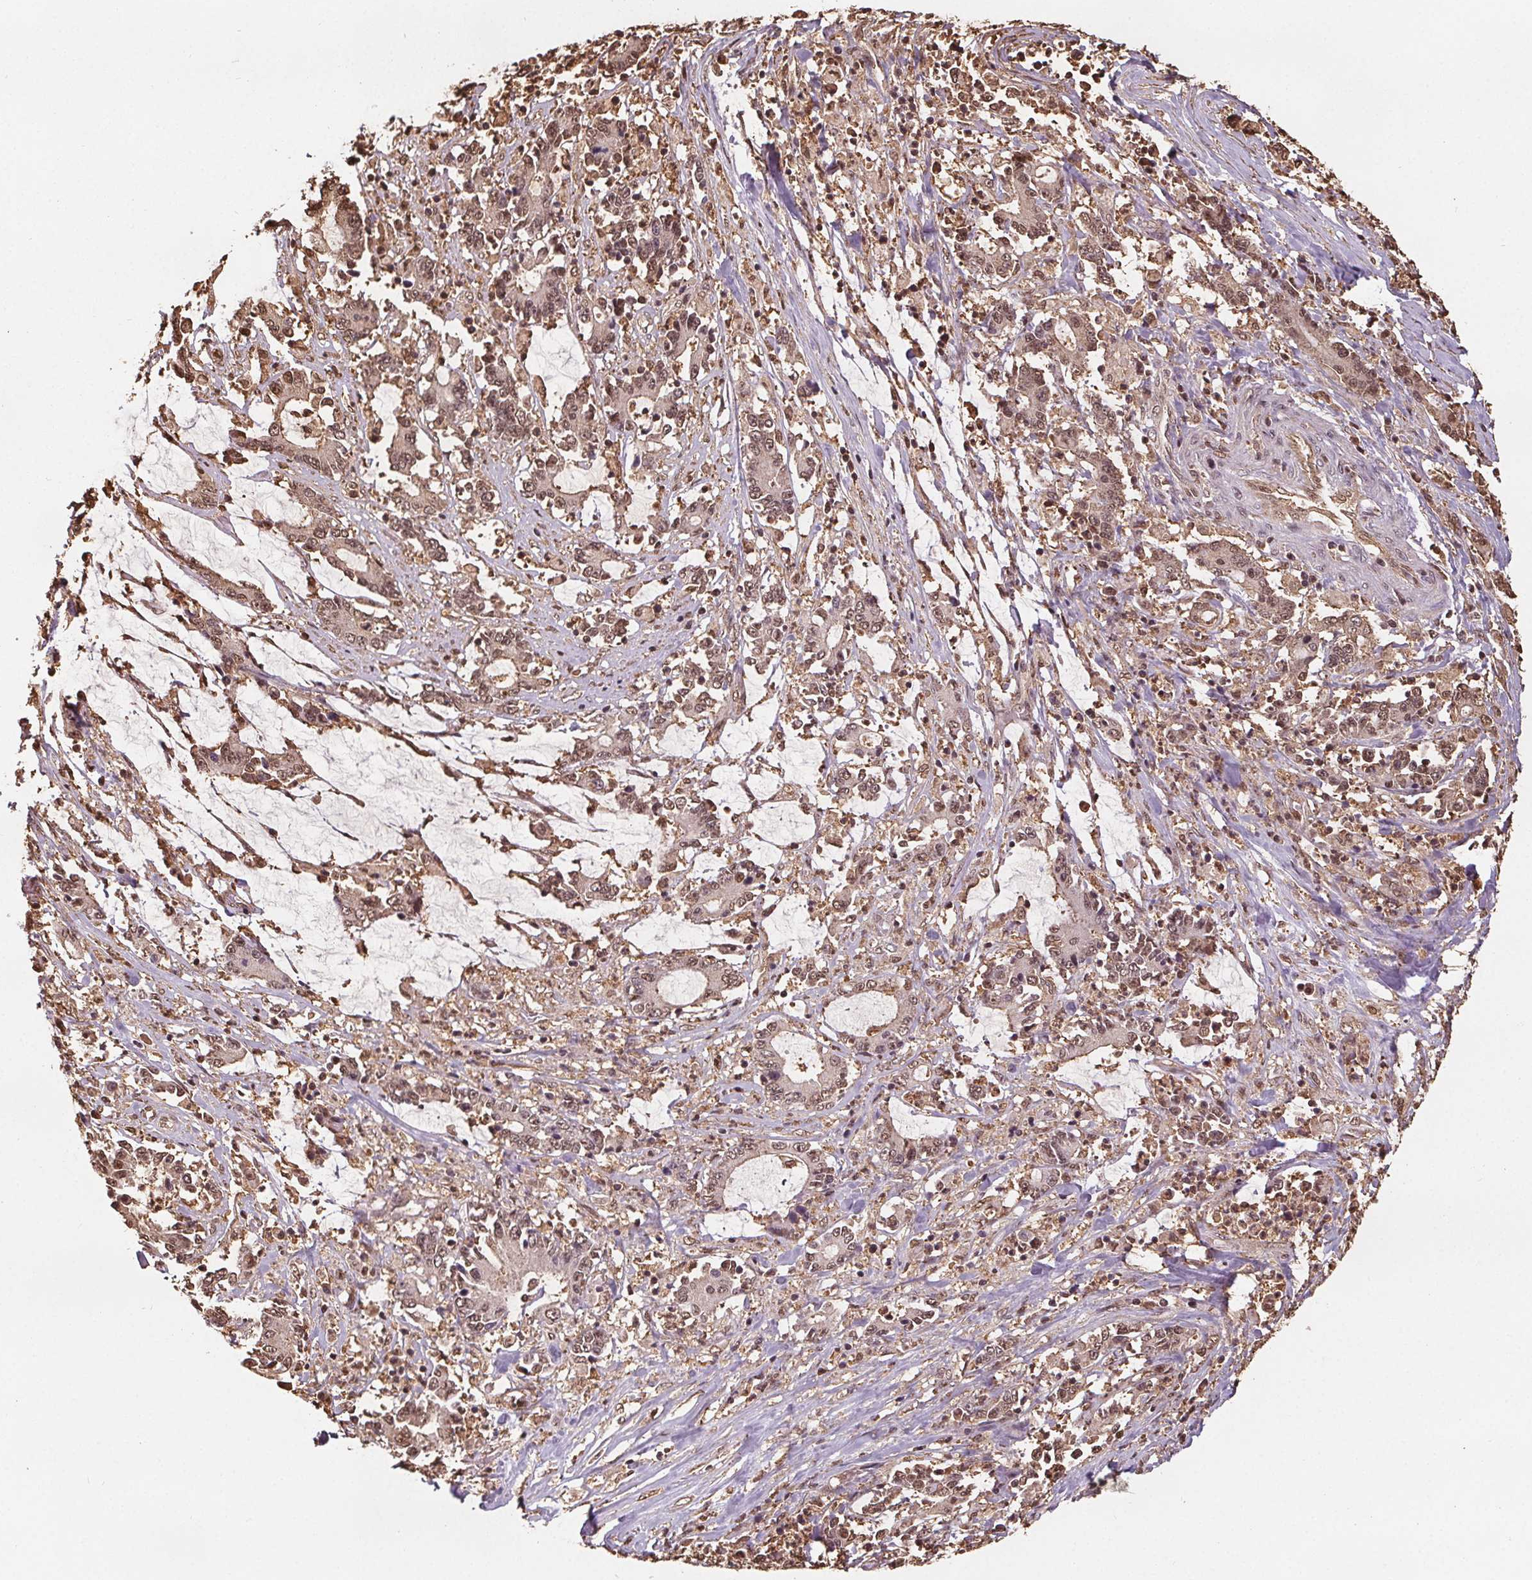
{"staining": {"intensity": "weak", "quantity": ">75%", "location": "cytoplasmic/membranous,nuclear"}, "tissue": "stomach cancer", "cell_type": "Tumor cells", "image_type": "cancer", "snomed": [{"axis": "morphology", "description": "Adenocarcinoma, NOS"}, {"axis": "topography", "description": "Stomach, upper"}], "caption": "Immunohistochemistry histopathology image of neoplastic tissue: stomach cancer stained using immunohistochemistry (IHC) reveals low levels of weak protein expression localized specifically in the cytoplasmic/membranous and nuclear of tumor cells, appearing as a cytoplasmic/membranous and nuclear brown color.", "gene": "ENO1", "patient": {"sex": "male", "age": 68}}